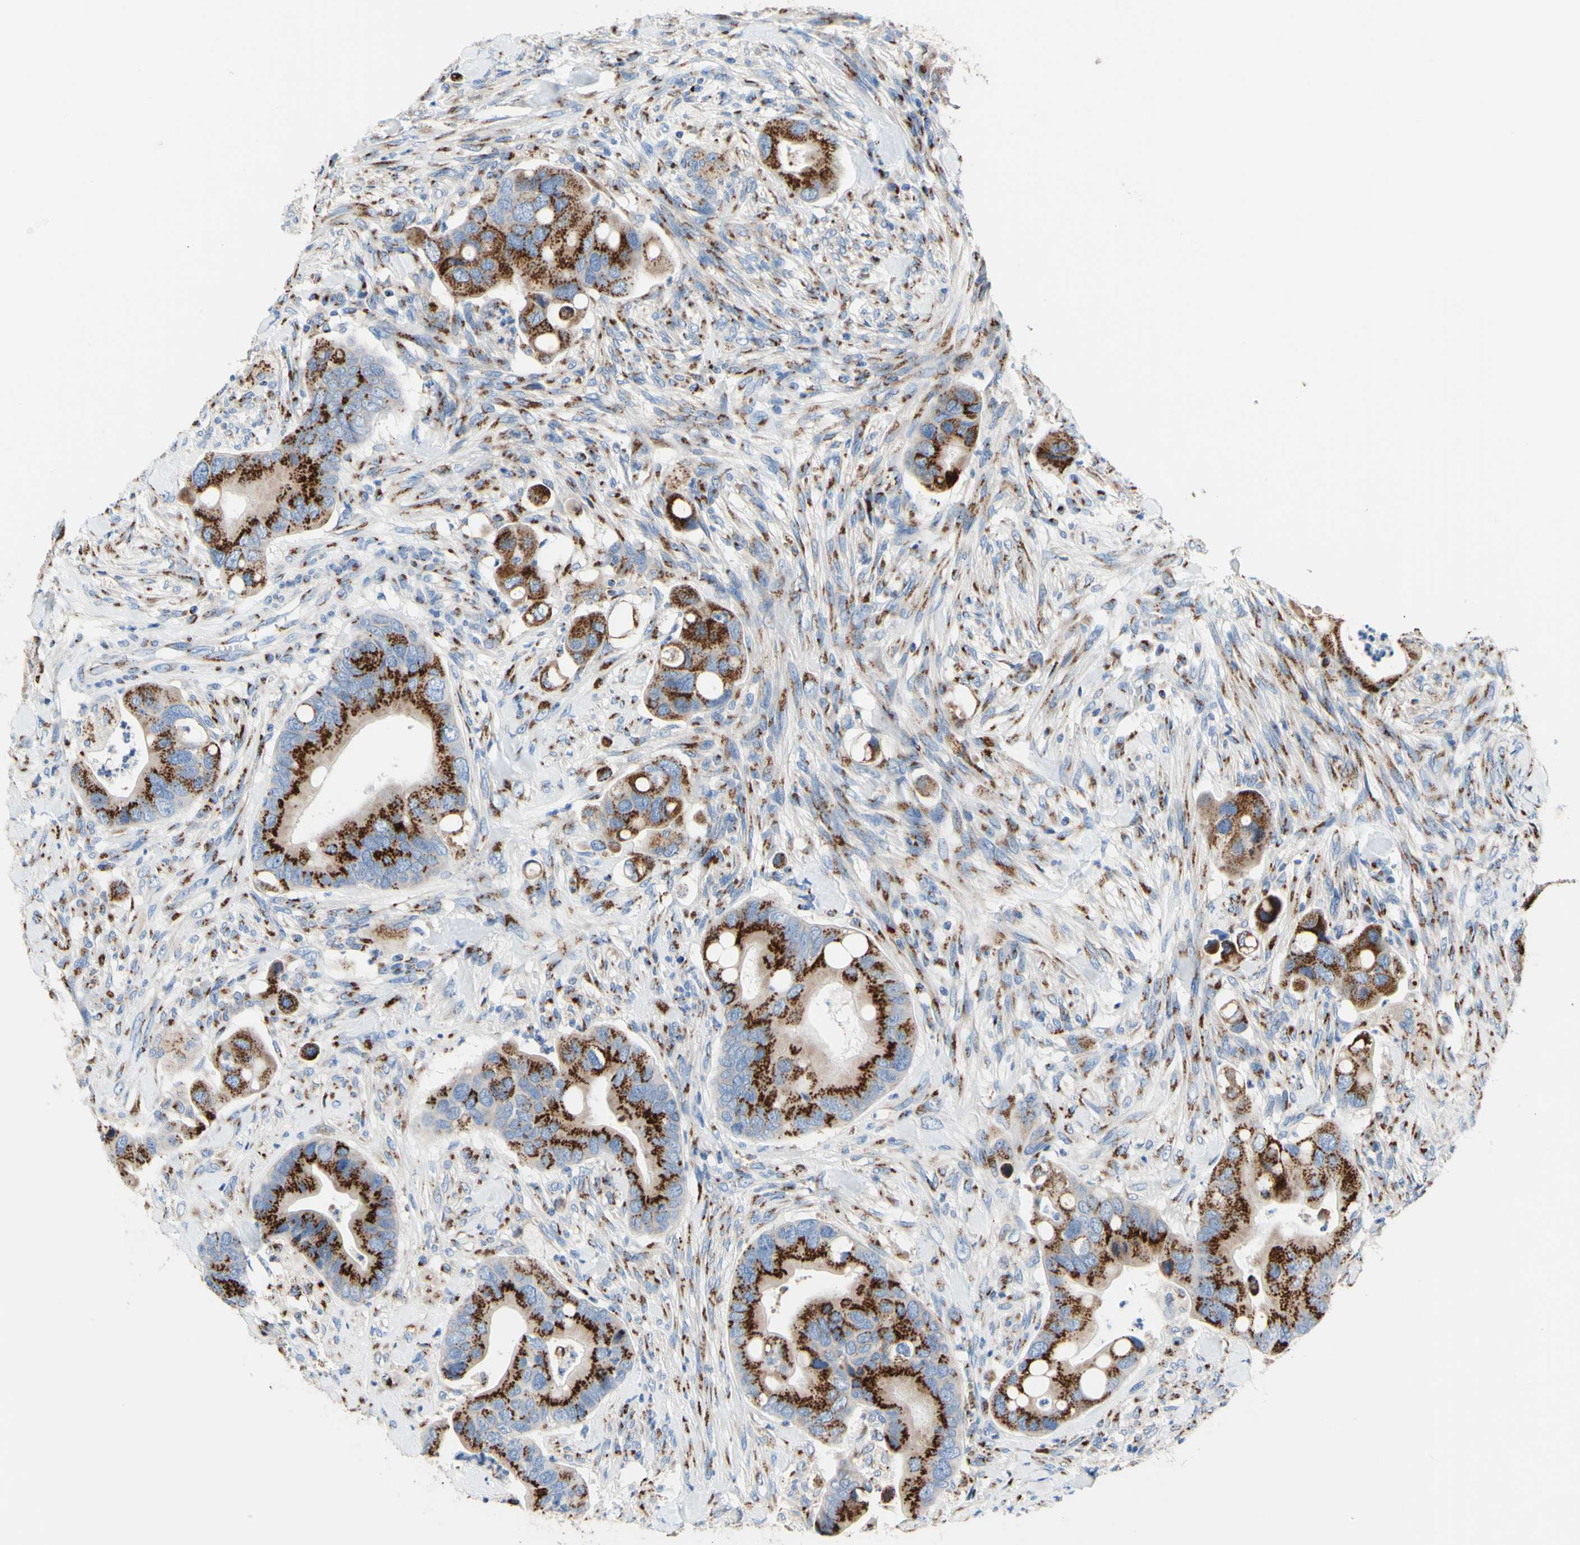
{"staining": {"intensity": "strong", "quantity": ">75%", "location": "cytoplasmic/membranous"}, "tissue": "colorectal cancer", "cell_type": "Tumor cells", "image_type": "cancer", "snomed": [{"axis": "morphology", "description": "Adenocarcinoma, NOS"}, {"axis": "topography", "description": "Rectum"}], "caption": "Tumor cells demonstrate strong cytoplasmic/membranous expression in about >75% of cells in adenocarcinoma (colorectal).", "gene": "GALNT2", "patient": {"sex": "female", "age": 57}}